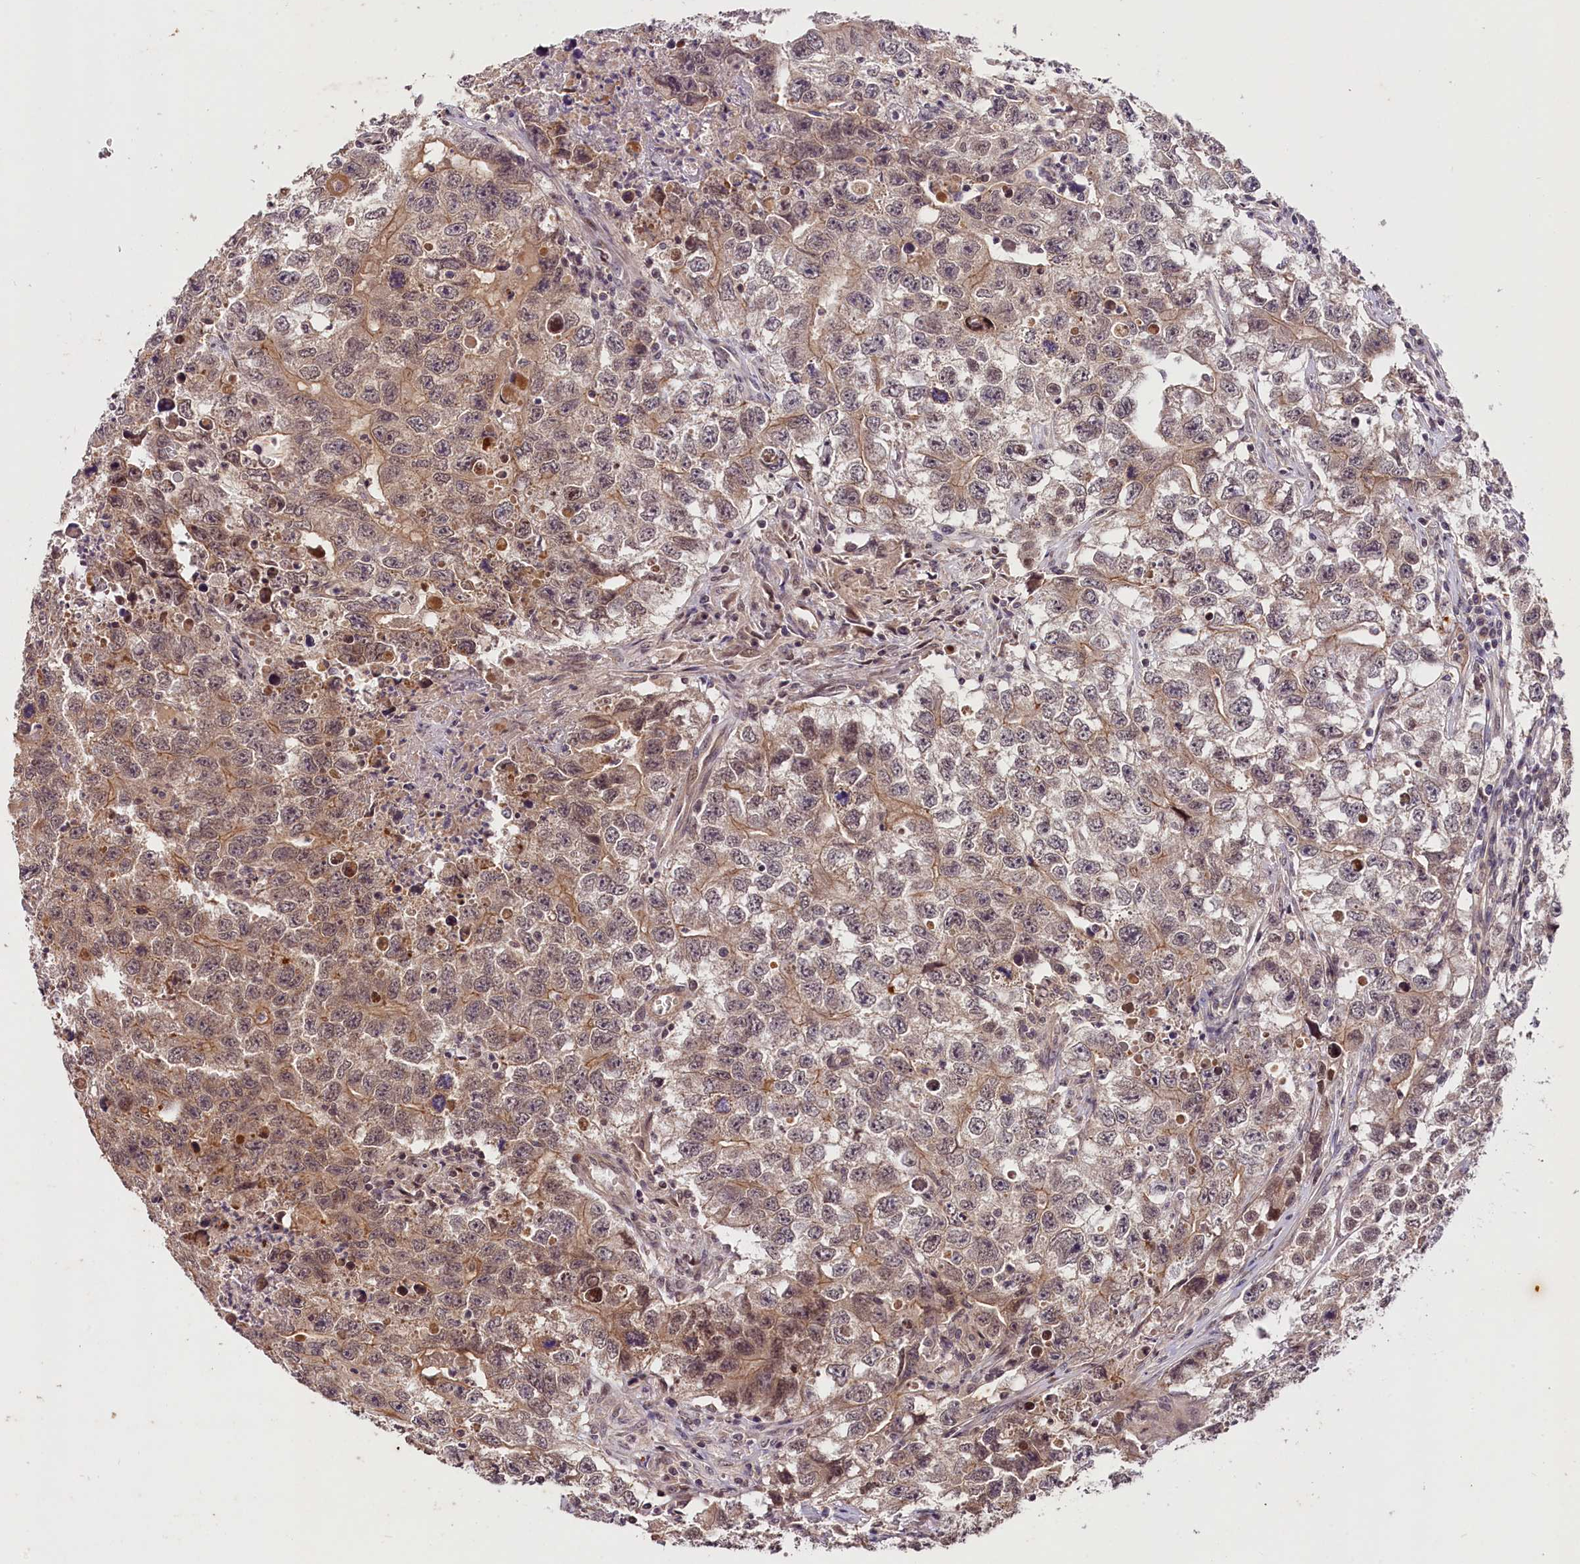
{"staining": {"intensity": "weak", "quantity": ">75%", "location": "cytoplasmic/membranous"}, "tissue": "testis cancer", "cell_type": "Tumor cells", "image_type": "cancer", "snomed": [{"axis": "morphology", "description": "Seminoma, NOS"}, {"axis": "morphology", "description": "Carcinoma, Embryonal, NOS"}, {"axis": "topography", "description": "Testis"}], "caption": "Immunohistochemistry photomicrograph of neoplastic tissue: testis cancer stained using immunohistochemistry reveals low levels of weak protein expression localized specifically in the cytoplasmic/membranous of tumor cells, appearing as a cytoplasmic/membranous brown color.", "gene": "ZNF480", "patient": {"sex": "male", "age": 43}}